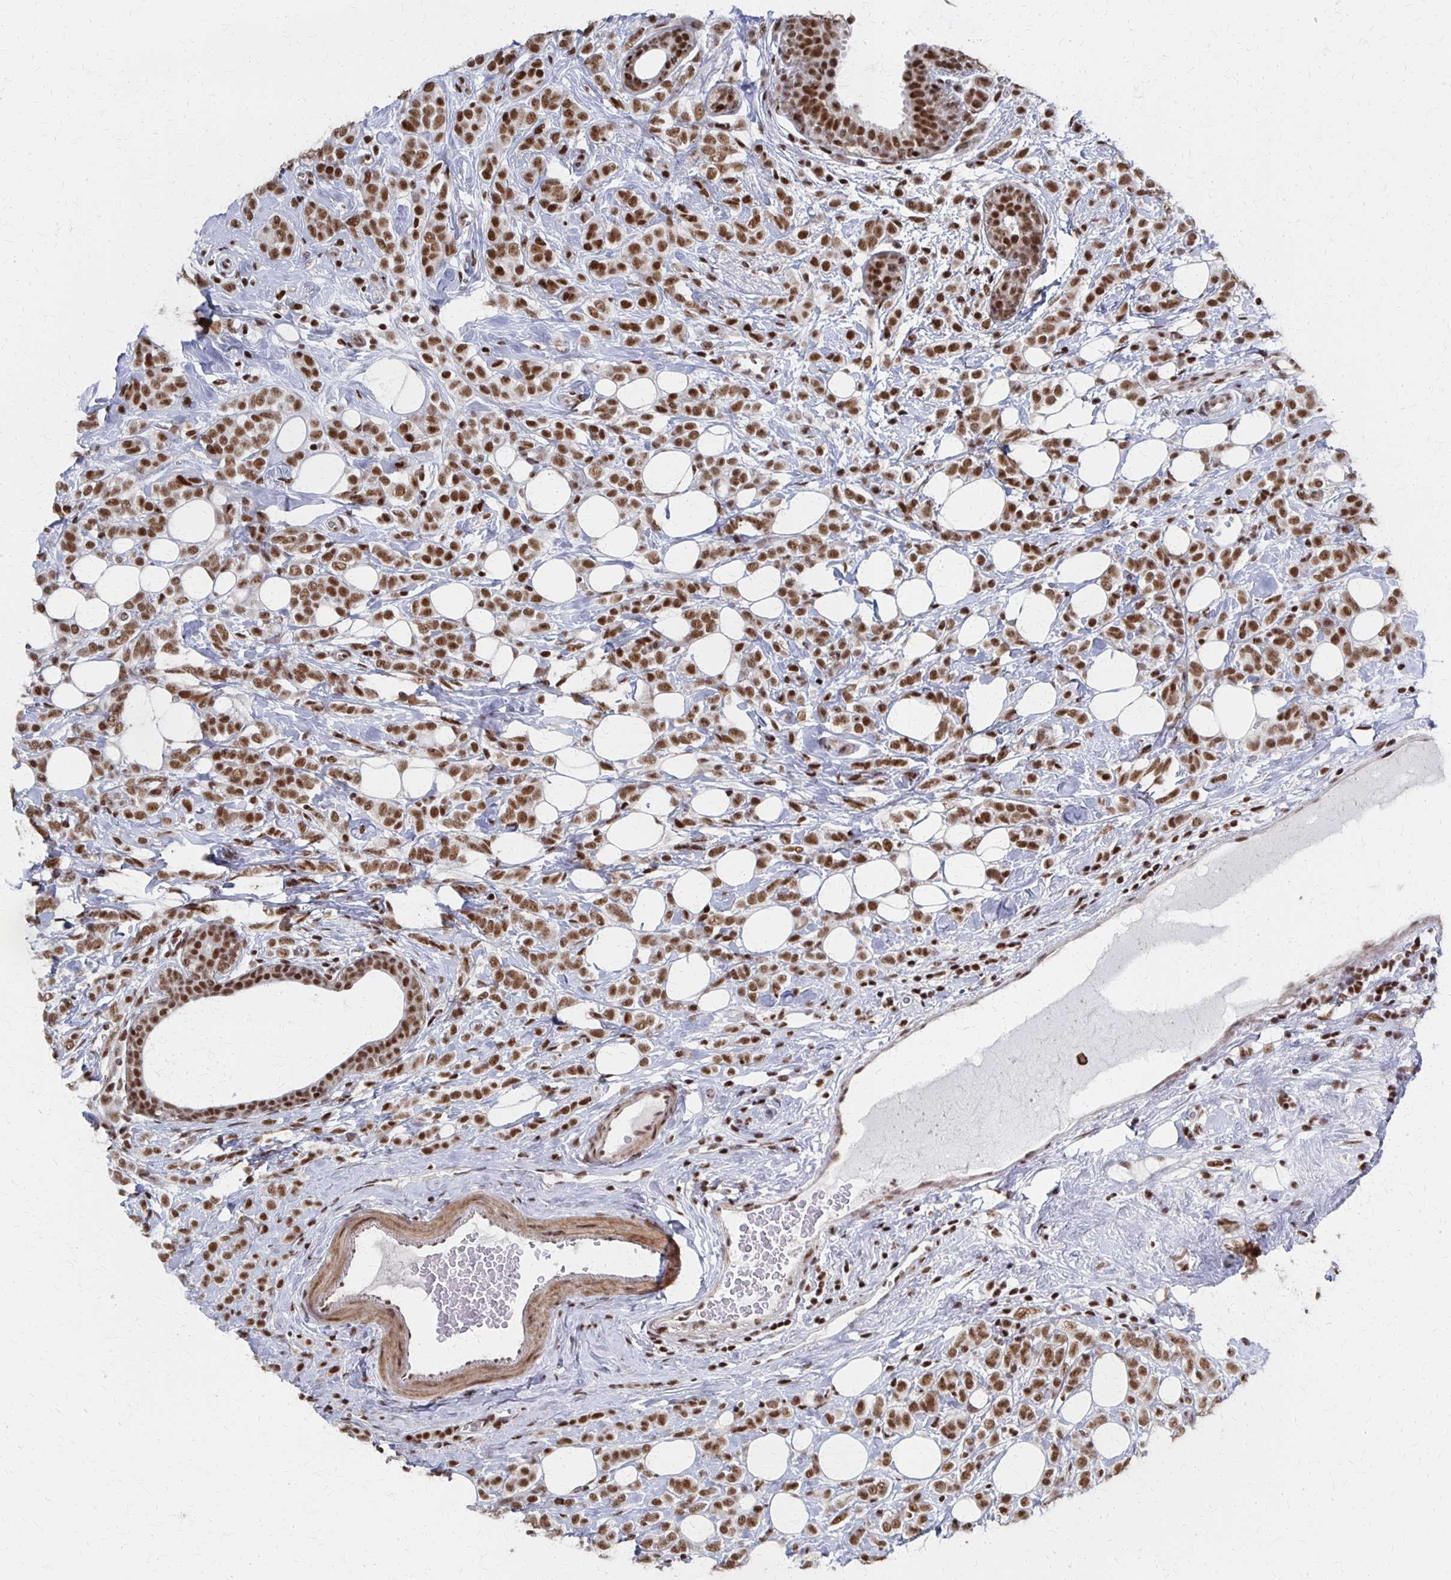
{"staining": {"intensity": "moderate", "quantity": ">75%", "location": "nuclear"}, "tissue": "breast cancer", "cell_type": "Tumor cells", "image_type": "cancer", "snomed": [{"axis": "morphology", "description": "Lobular carcinoma"}, {"axis": "topography", "description": "Breast"}], "caption": "Tumor cells demonstrate medium levels of moderate nuclear positivity in approximately >75% of cells in breast lobular carcinoma. (IHC, brightfield microscopy, high magnification).", "gene": "GTF2B", "patient": {"sex": "female", "age": 49}}